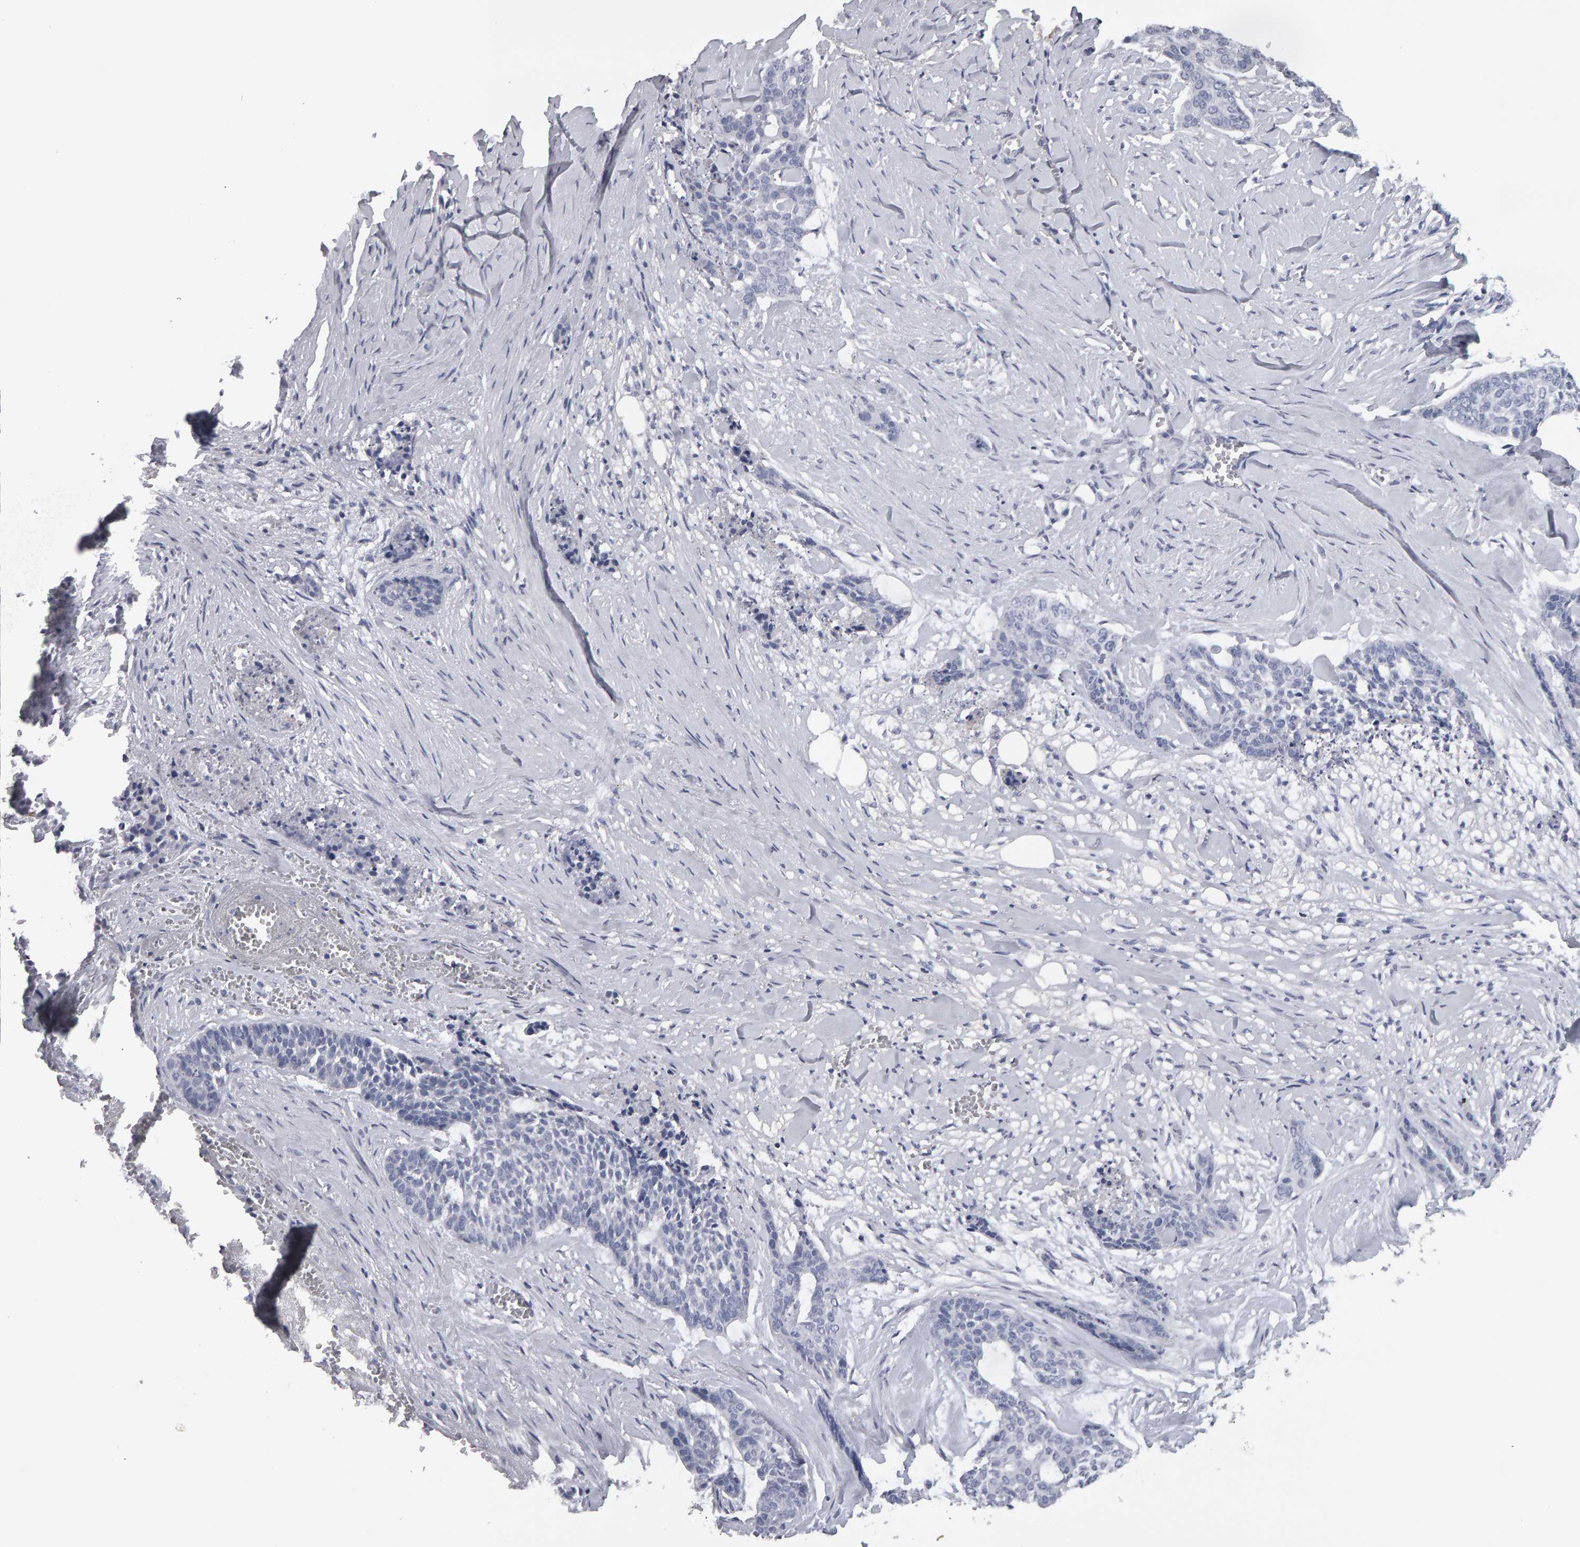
{"staining": {"intensity": "negative", "quantity": "none", "location": "none"}, "tissue": "skin cancer", "cell_type": "Tumor cells", "image_type": "cancer", "snomed": [{"axis": "morphology", "description": "Basal cell carcinoma"}, {"axis": "topography", "description": "Skin"}], "caption": "This is an IHC micrograph of skin basal cell carcinoma. There is no expression in tumor cells.", "gene": "CD38", "patient": {"sex": "female", "age": 64}}